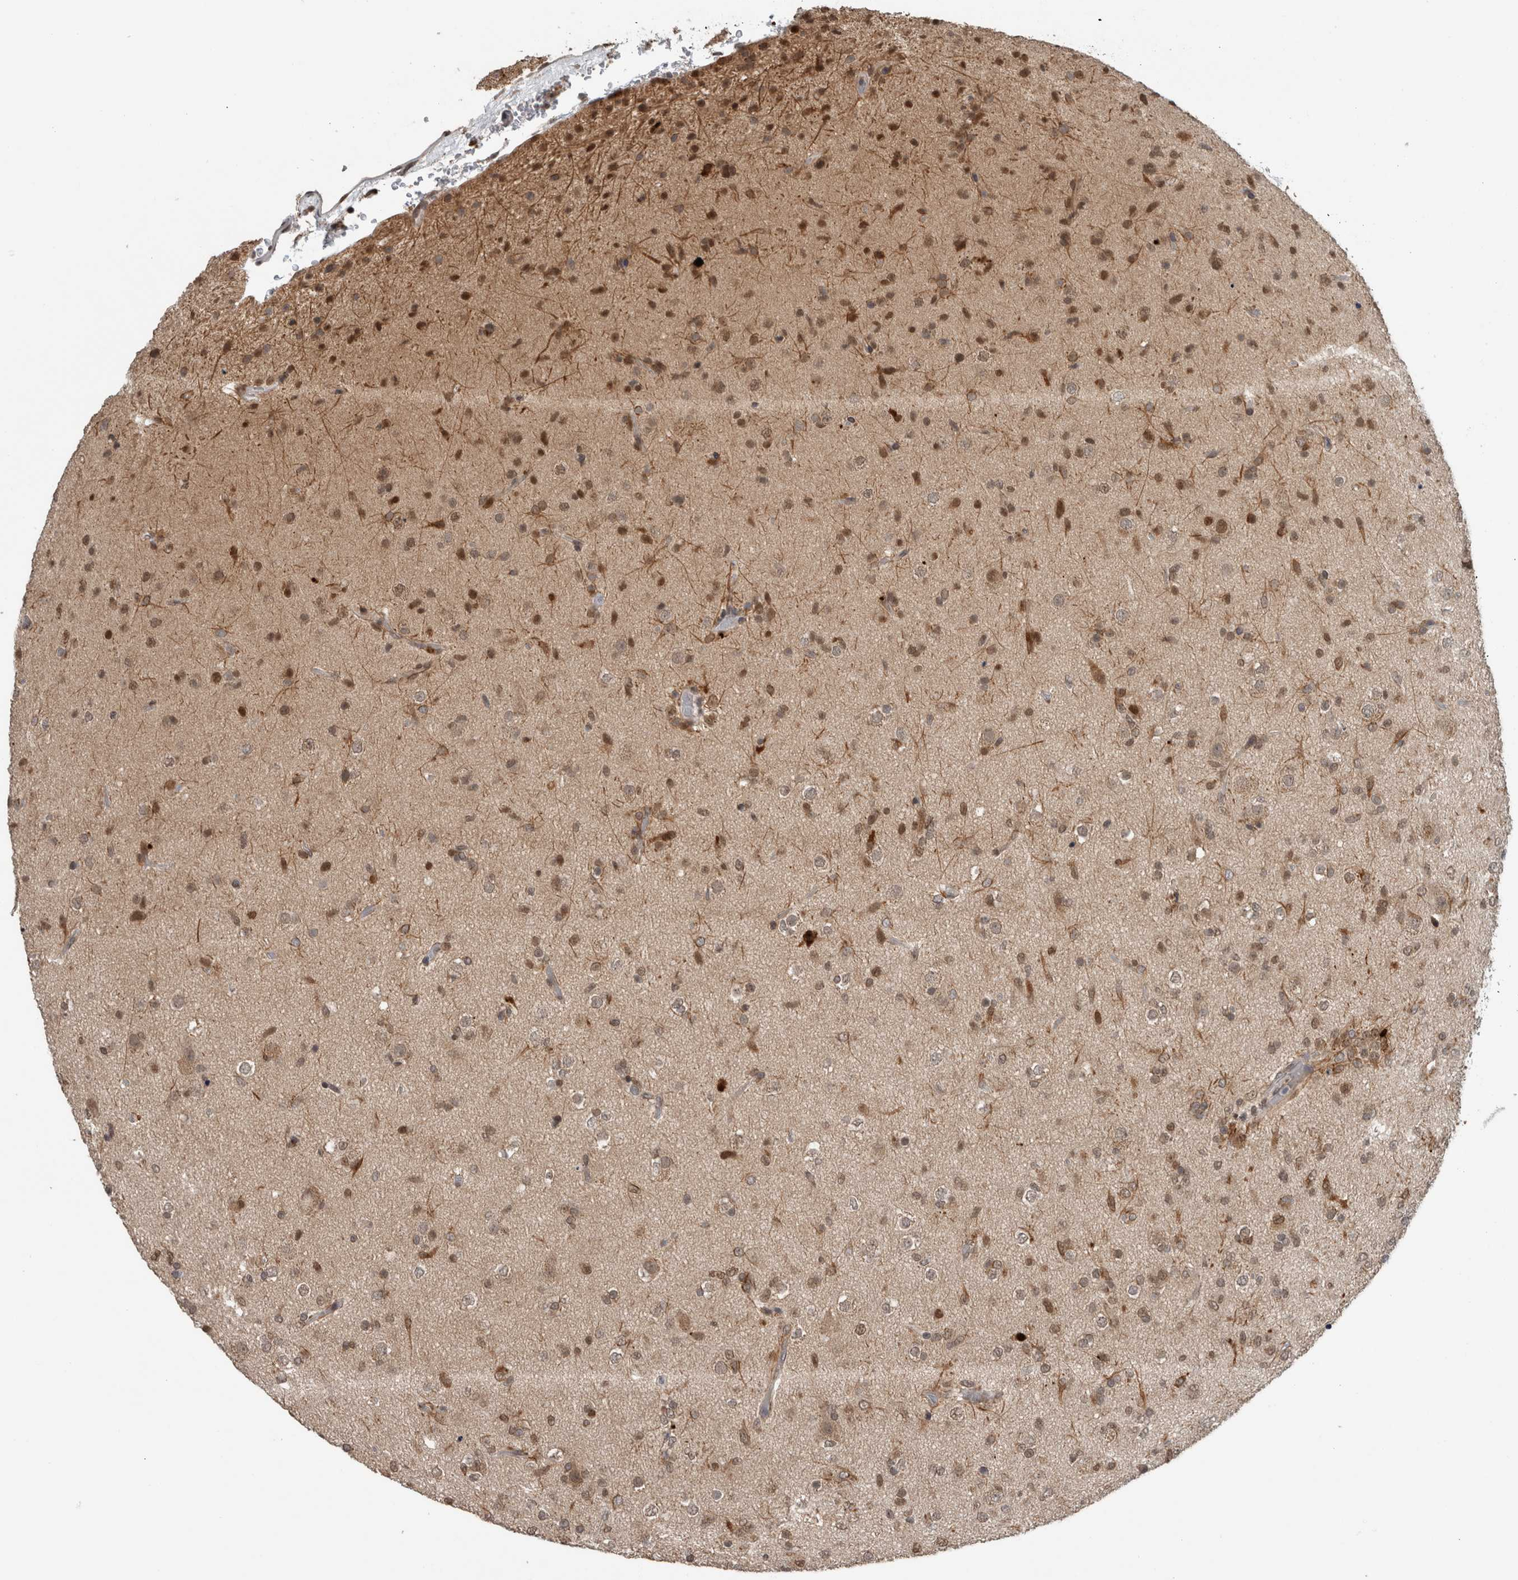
{"staining": {"intensity": "moderate", "quantity": ">75%", "location": "cytoplasmic/membranous,nuclear"}, "tissue": "glioma", "cell_type": "Tumor cells", "image_type": "cancer", "snomed": [{"axis": "morphology", "description": "Glioma, malignant, Low grade"}, {"axis": "topography", "description": "Brain"}], "caption": "IHC staining of glioma, which shows medium levels of moderate cytoplasmic/membranous and nuclear staining in about >75% of tumor cells indicating moderate cytoplasmic/membranous and nuclear protein expression. The staining was performed using DAB (brown) for protein detection and nuclei were counterstained in hematoxylin (blue).", "gene": "SPAG7", "patient": {"sex": "male", "age": 65}}